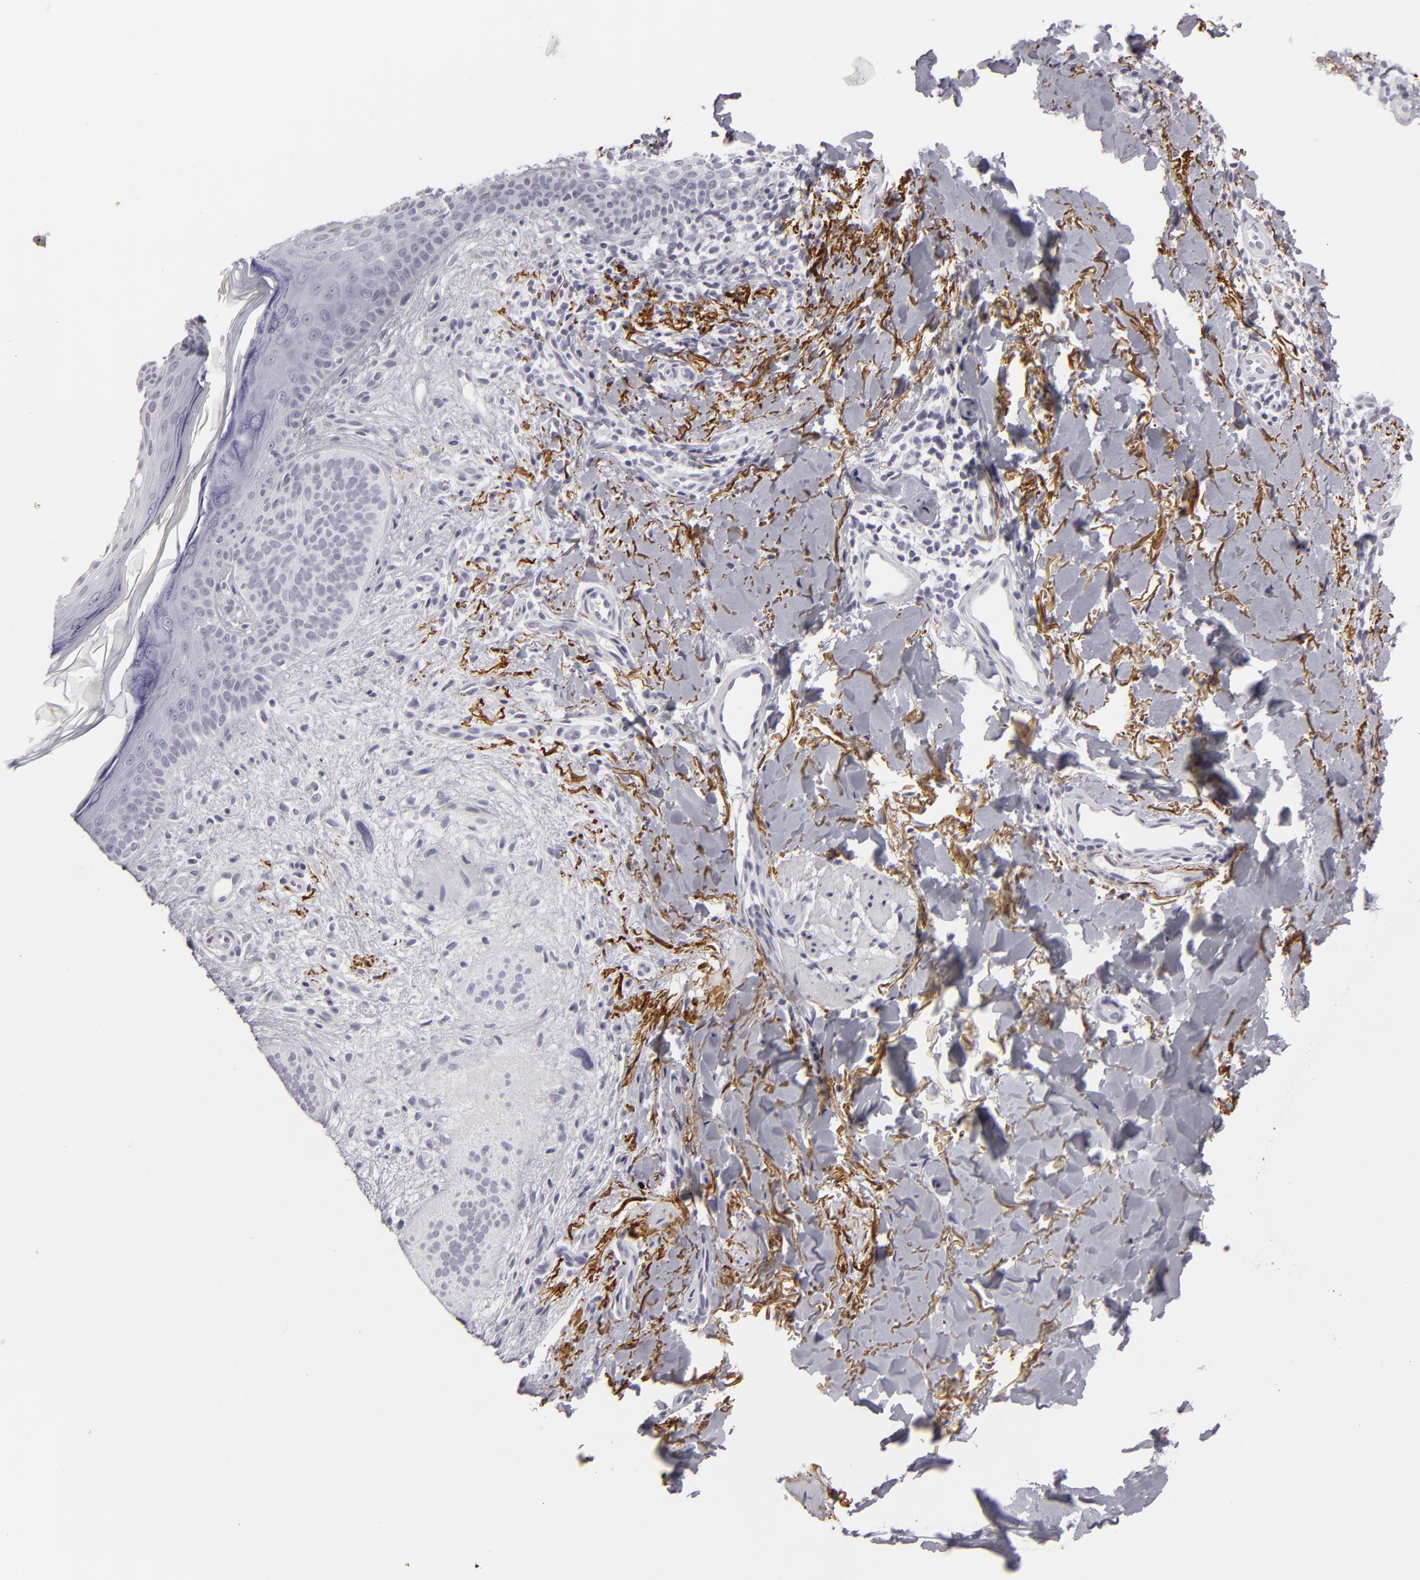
{"staining": {"intensity": "negative", "quantity": "none", "location": "none"}, "tissue": "skin cancer", "cell_type": "Tumor cells", "image_type": "cancer", "snomed": [{"axis": "morphology", "description": "Basal cell carcinoma"}, {"axis": "topography", "description": "Skin"}], "caption": "There is no significant expression in tumor cells of skin cancer. (Stains: DAB immunohistochemistry (IHC) with hematoxylin counter stain, Microscopy: brightfield microscopy at high magnification).", "gene": "C9", "patient": {"sex": "female", "age": 78}}